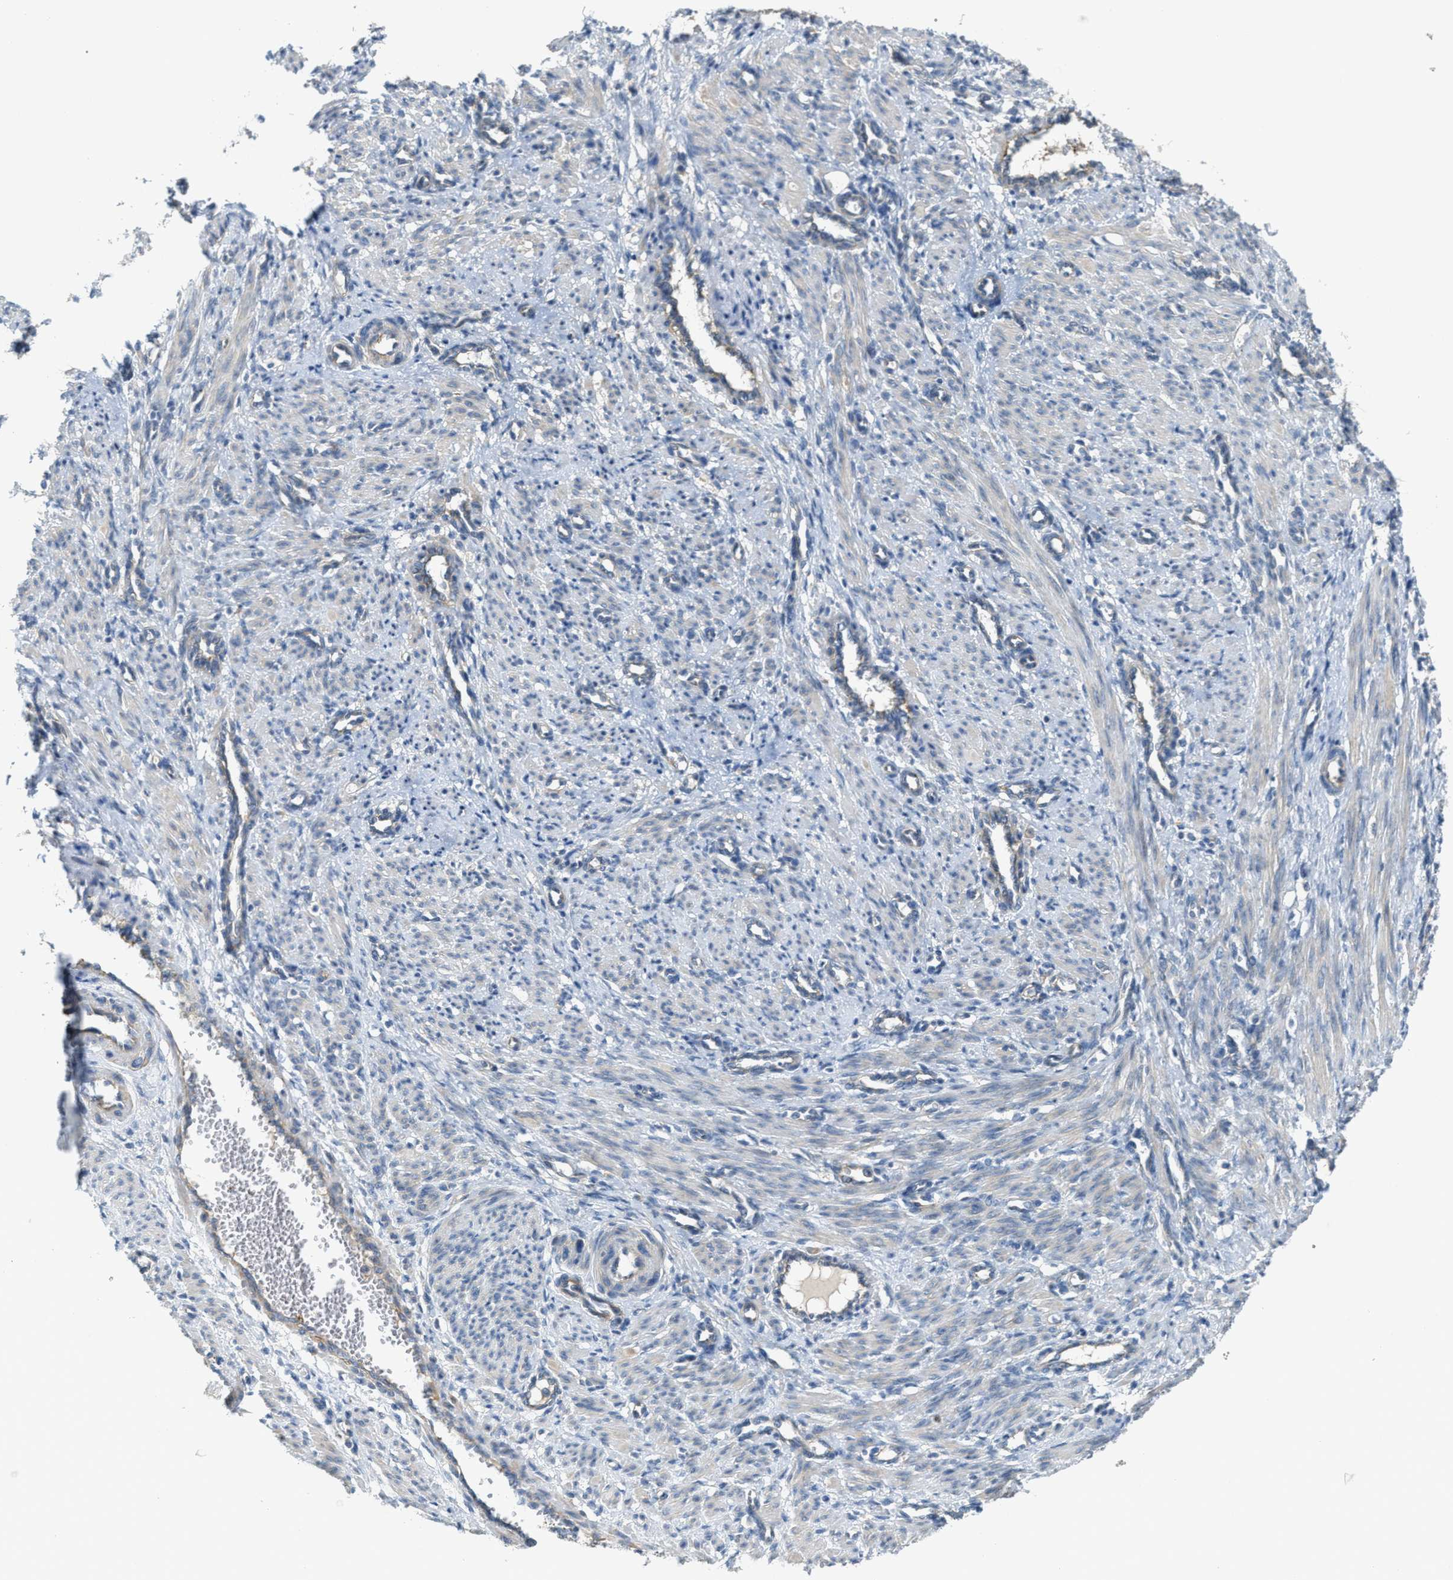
{"staining": {"intensity": "moderate", "quantity": "<25%", "location": "cytoplasmic/membranous"}, "tissue": "smooth muscle", "cell_type": "Smooth muscle cells", "image_type": "normal", "snomed": [{"axis": "morphology", "description": "Normal tissue, NOS"}, {"axis": "topography", "description": "Endometrium"}], "caption": "Immunohistochemical staining of normal smooth muscle exhibits <25% levels of moderate cytoplasmic/membranous protein expression in approximately <25% of smooth muscle cells.", "gene": "KLHDC10", "patient": {"sex": "female", "age": 33}}